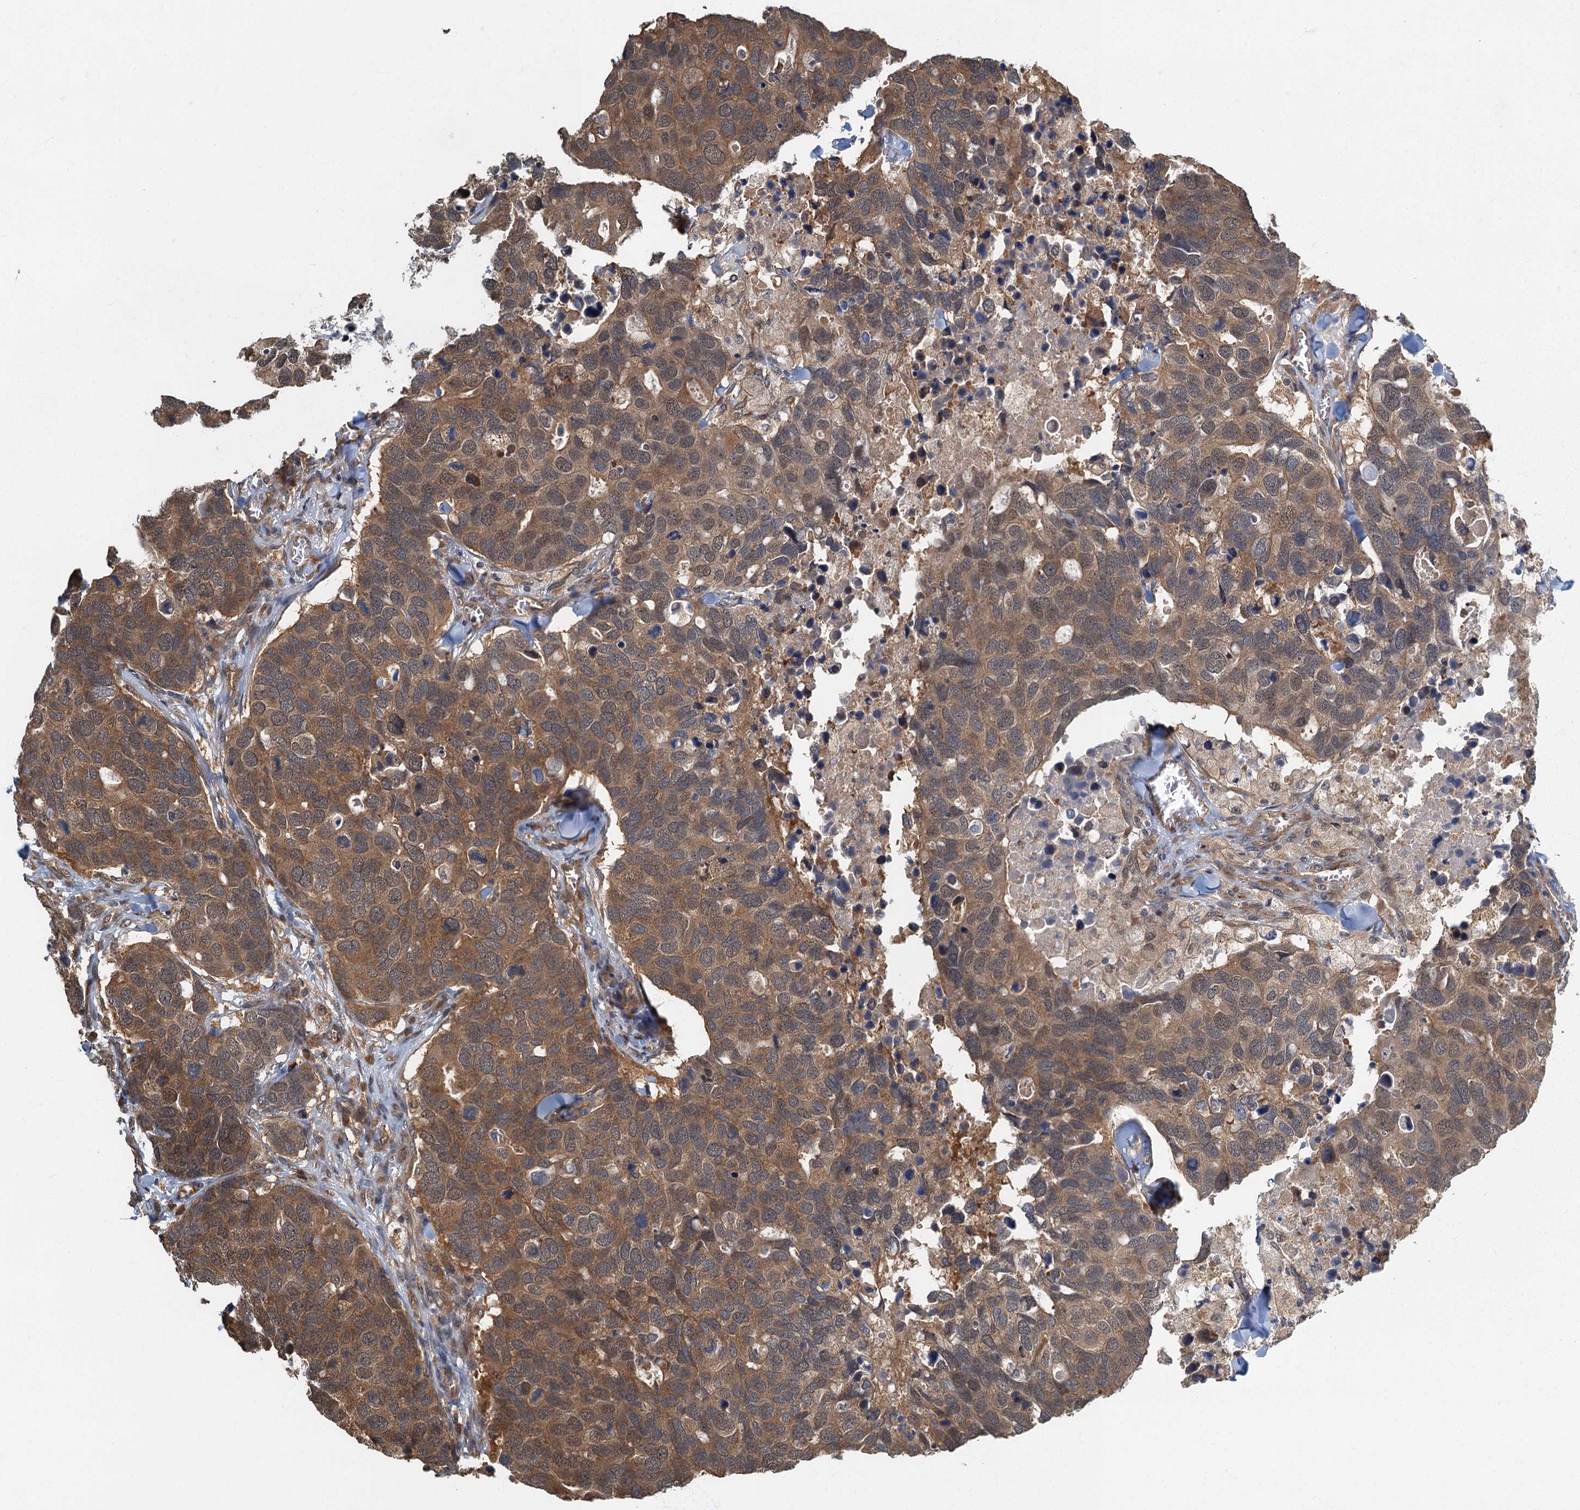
{"staining": {"intensity": "moderate", "quantity": ">75%", "location": "cytoplasmic/membranous,nuclear"}, "tissue": "breast cancer", "cell_type": "Tumor cells", "image_type": "cancer", "snomed": [{"axis": "morphology", "description": "Duct carcinoma"}, {"axis": "topography", "description": "Breast"}], "caption": "Immunohistochemical staining of breast cancer exhibits moderate cytoplasmic/membranous and nuclear protein expression in about >75% of tumor cells.", "gene": "TBCK", "patient": {"sex": "female", "age": 83}}